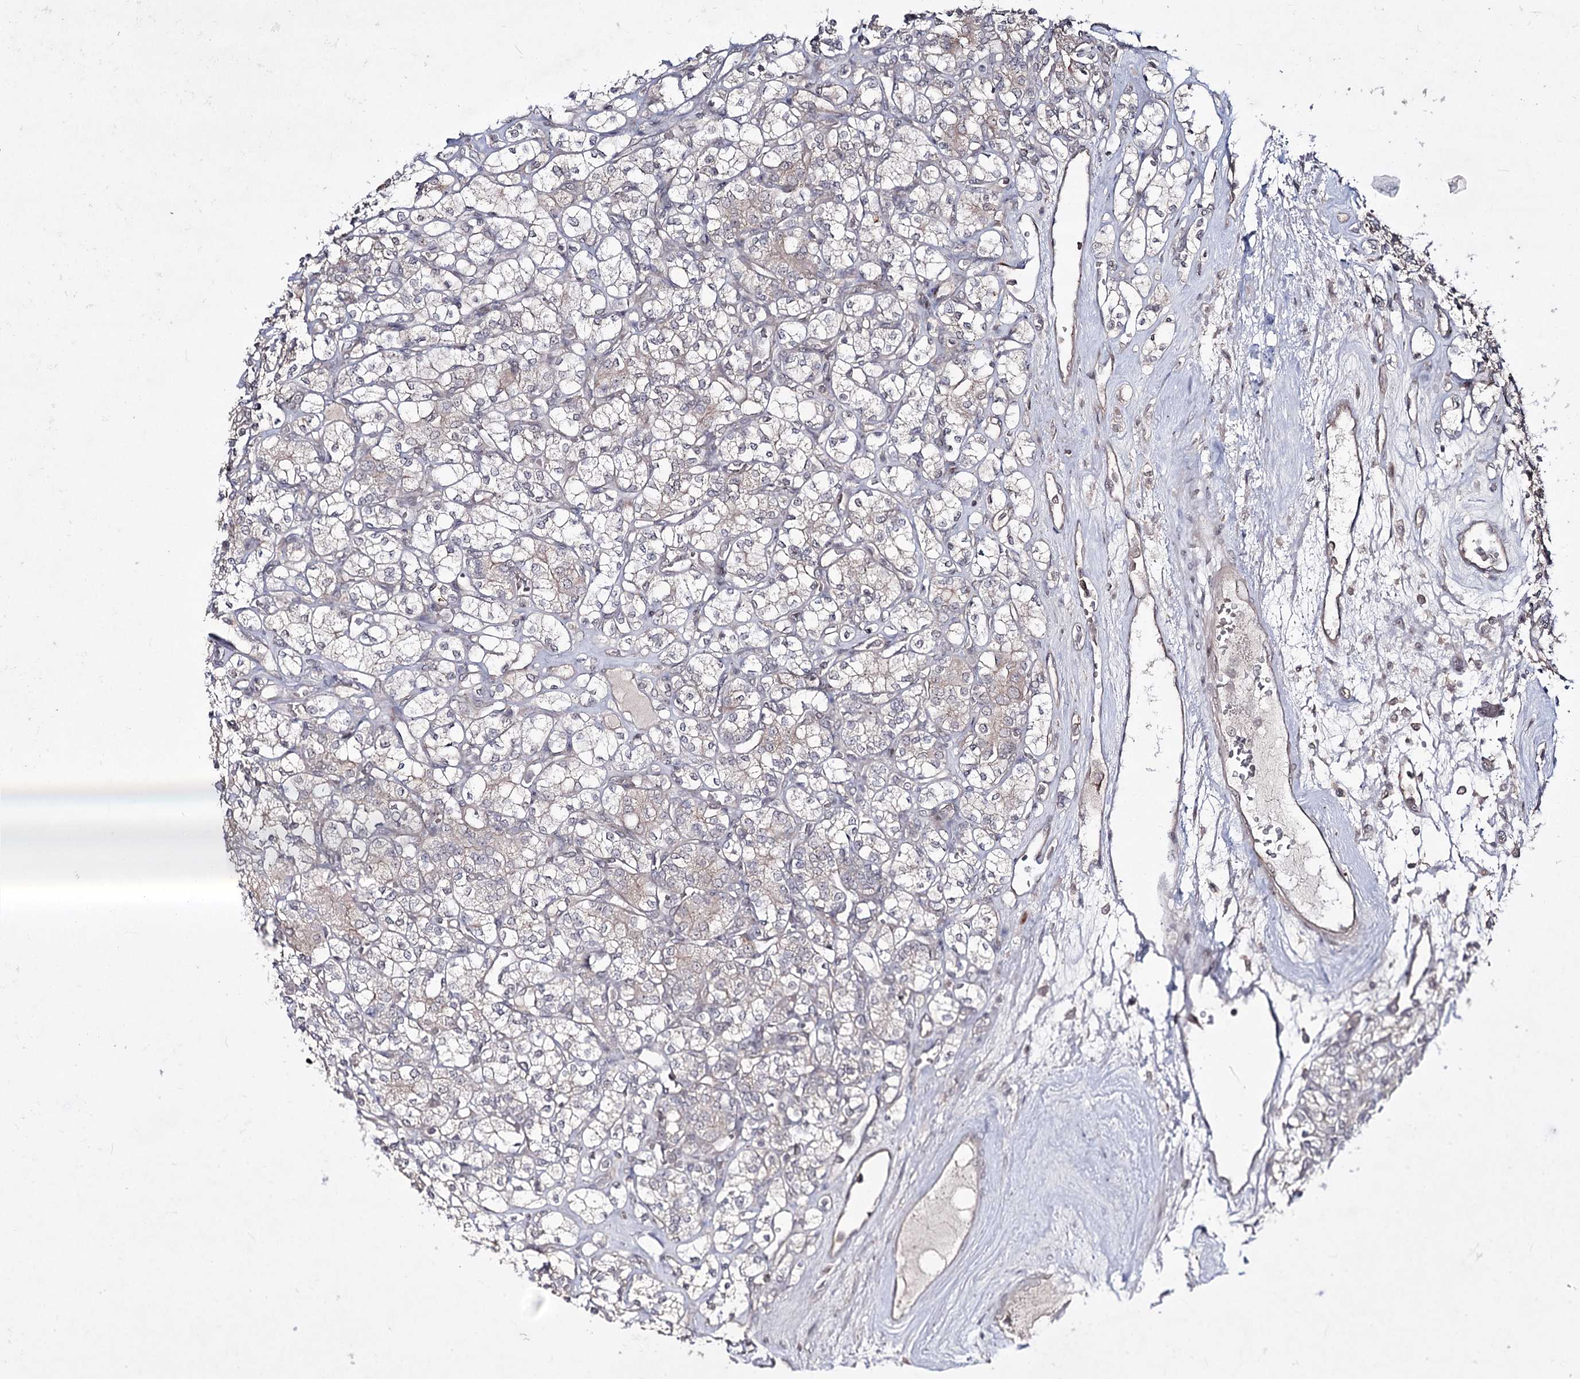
{"staining": {"intensity": "negative", "quantity": "none", "location": "none"}, "tissue": "renal cancer", "cell_type": "Tumor cells", "image_type": "cancer", "snomed": [{"axis": "morphology", "description": "Adenocarcinoma, NOS"}, {"axis": "topography", "description": "Kidney"}], "caption": "High power microscopy micrograph of an IHC image of adenocarcinoma (renal), revealing no significant positivity in tumor cells. (DAB (3,3'-diaminobenzidine) immunohistochemistry (IHC), high magnification).", "gene": "HOXC11", "patient": {"sex": "male", "age": 77}}